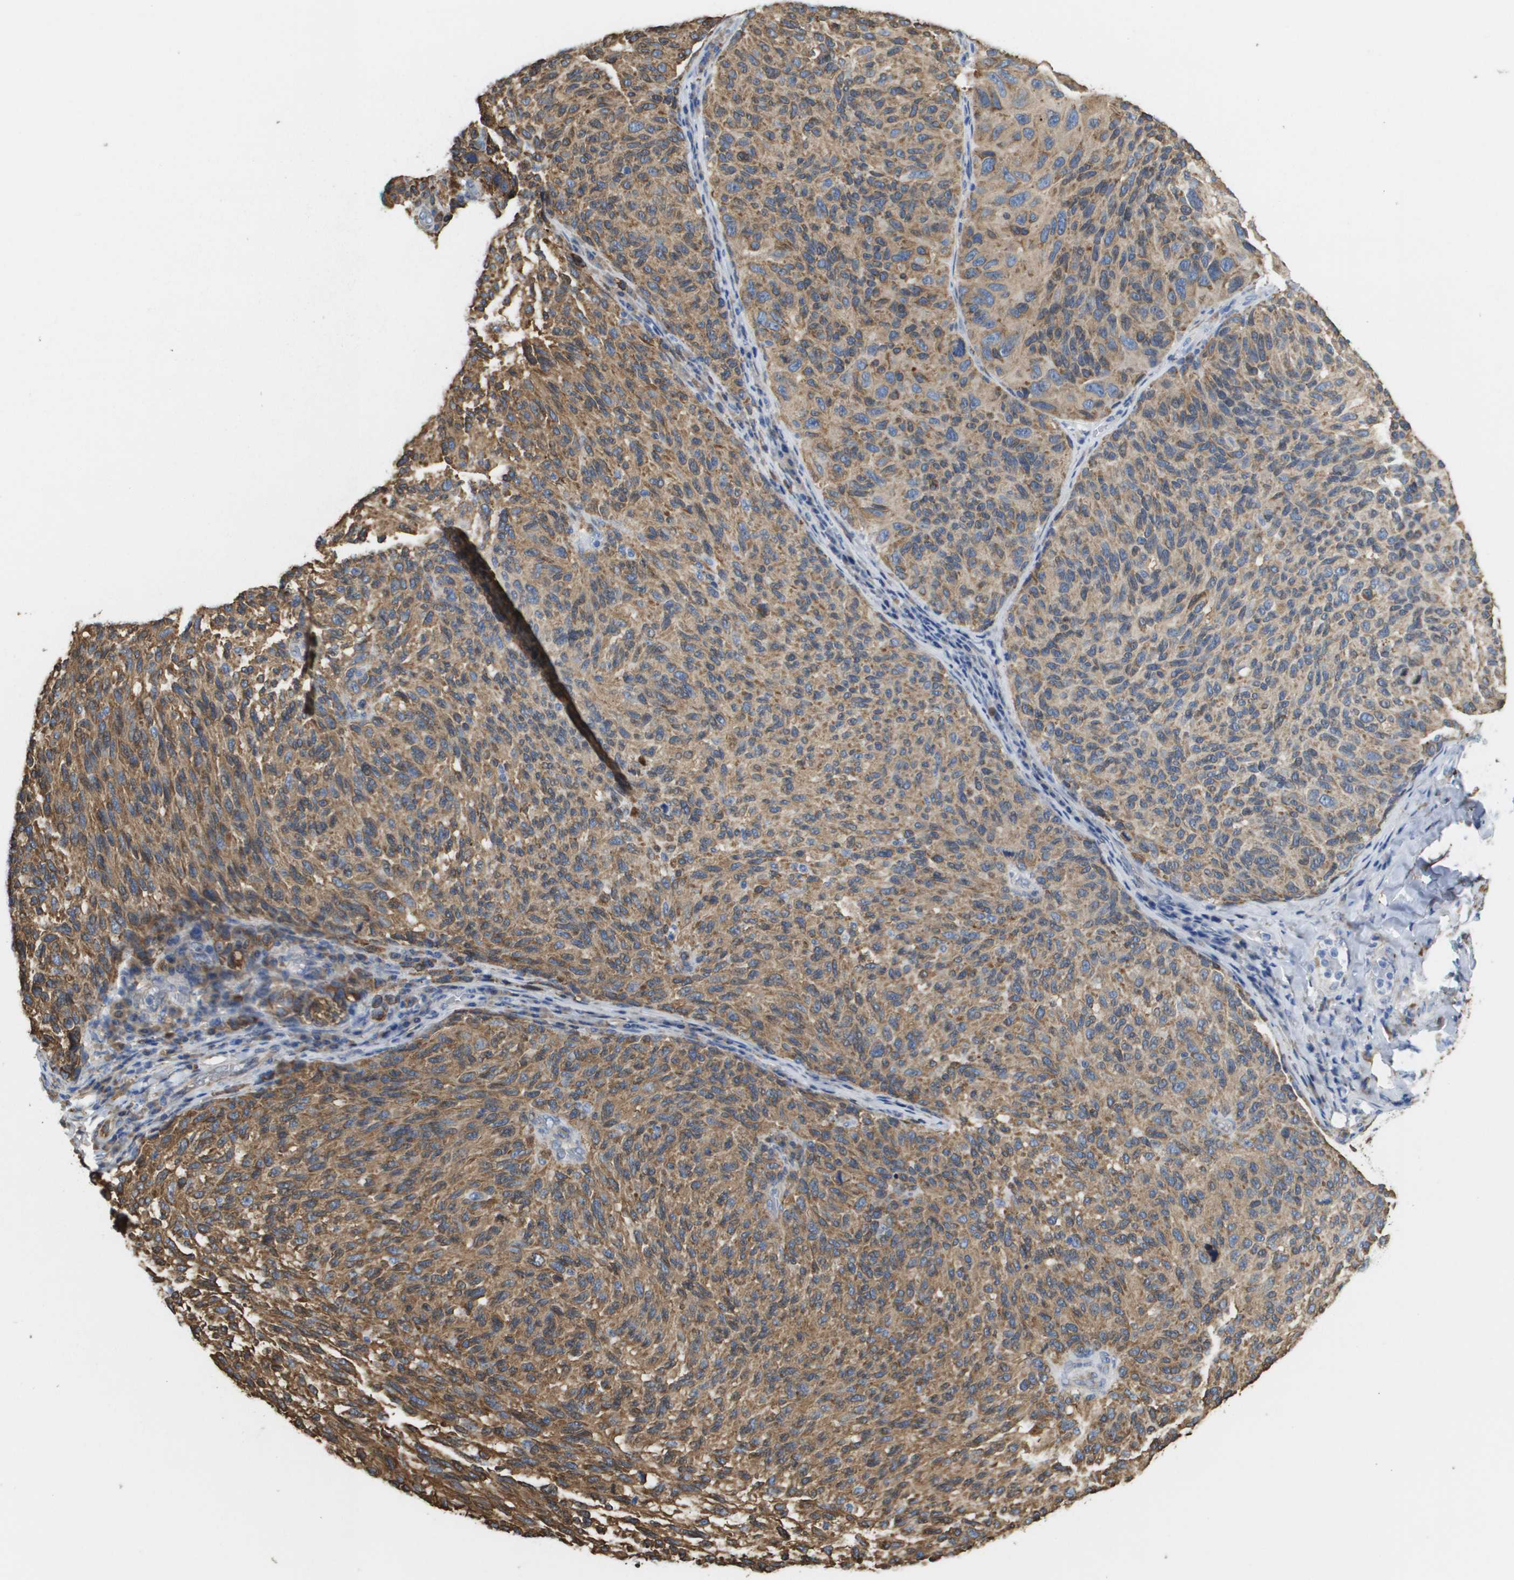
{"staining": {"intensity": "moderate", "quantity": ">75%", "location": "cytoplasmic/membranous"}, "tissue": "melanoma", "cell_type": "Tumor cells", "image_type": "cancer", "snomed": [{"axis": "morphology", "description": "Malignant melanoma, NOS"}, {"axis": "topography", "description": "Skin"}], "caption": "Moderate cytoplasmic/membranous positivity for a protein is seen in approximately >75% of tumor cells of melanoma using immunohistochemistry (IHC).", "gene": "ST3GAL2", "patient": {"sex": "female", "age": 73}}